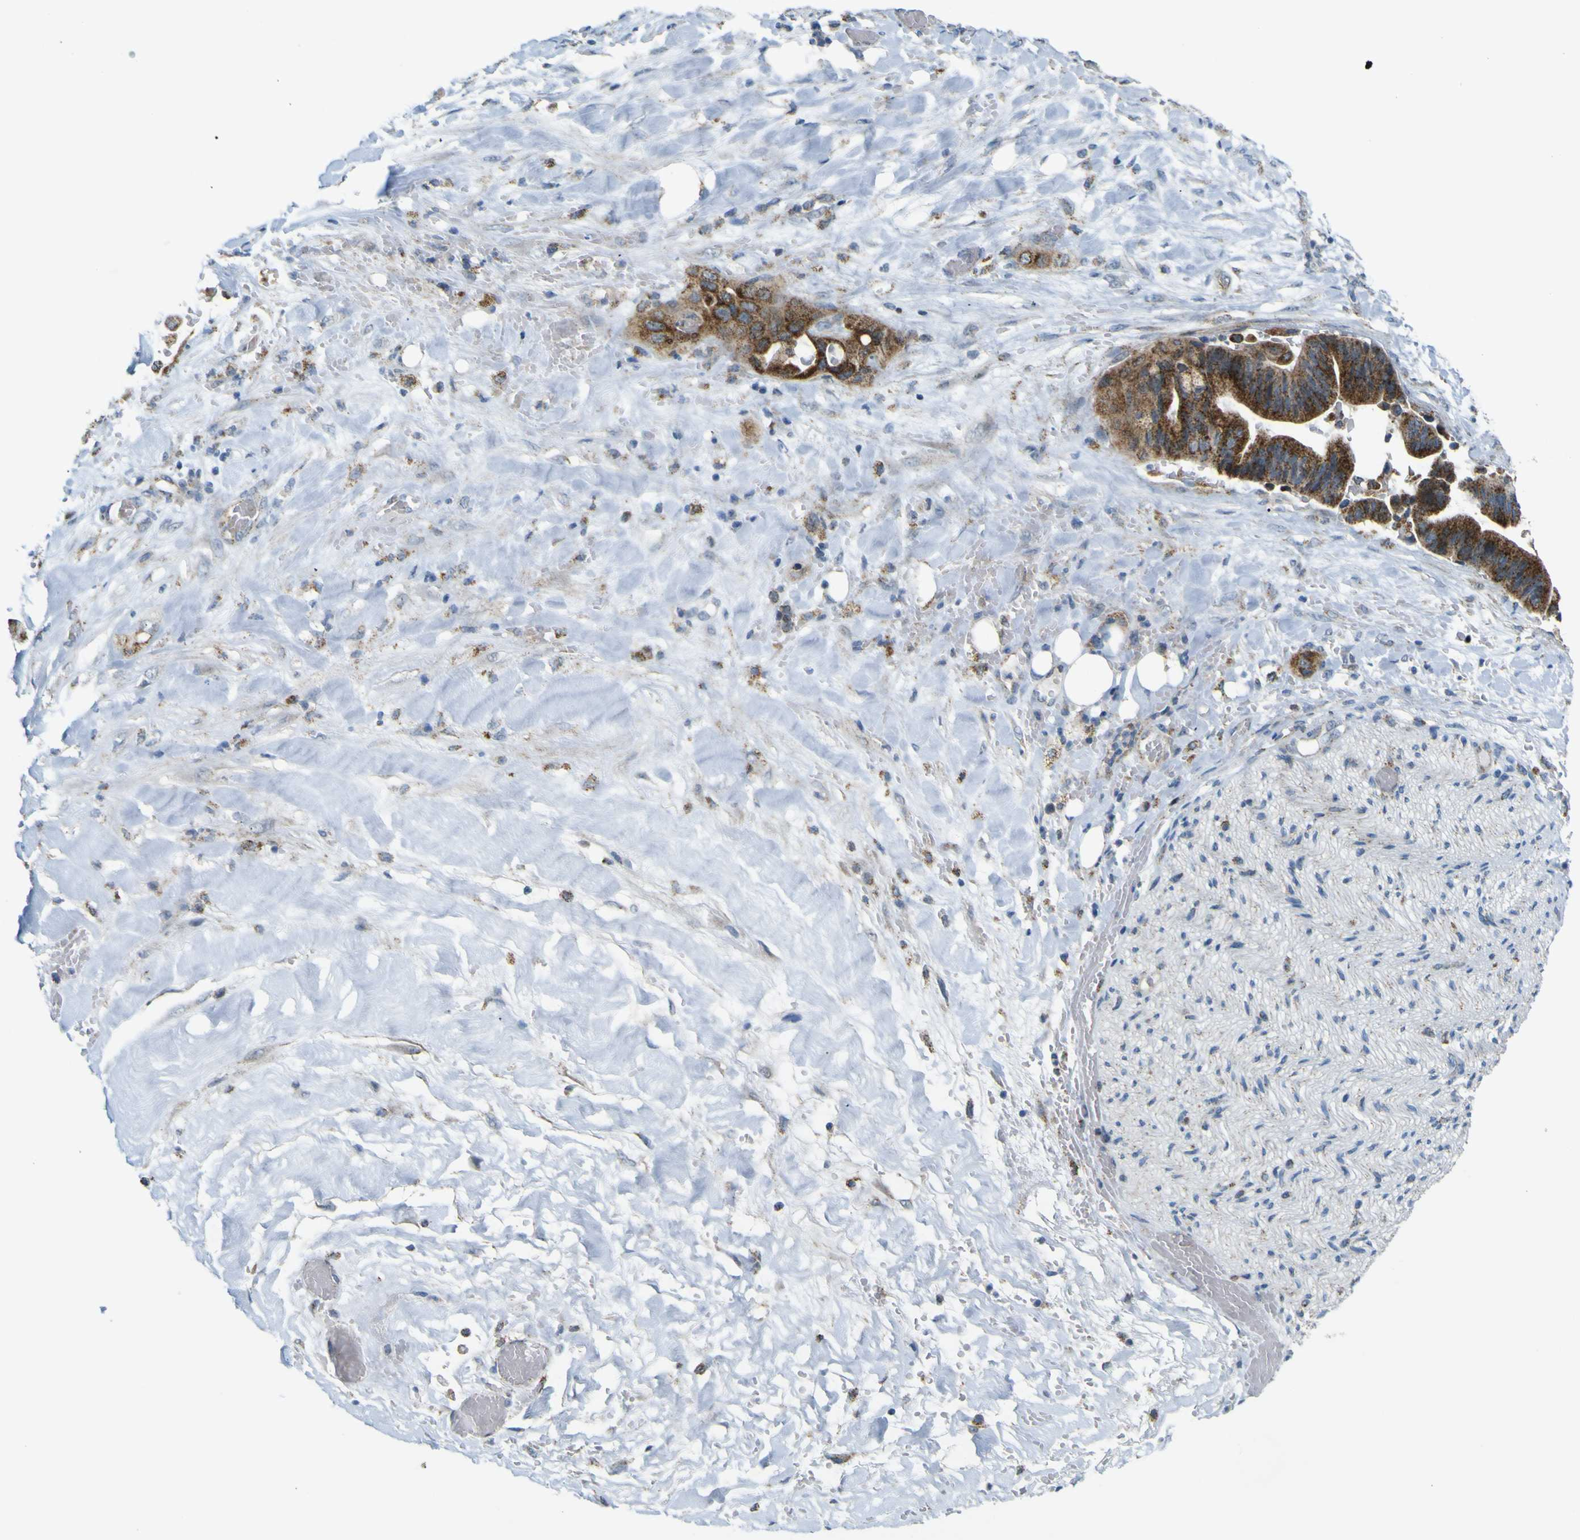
{"staining": {"intensity": "strong", "quantity": ">75%", "location": "cytoplasmic/membranous"}, "tissue": "liver cancer", "cell_type": "Tumor cells", "image_type": "cancer", "snomed": [{"axis": "morphology", "description": "Cholangiocarcinoma"}, {"axis": "topography", "description": "Liver"}], "caption": "Liver cholangiocarcinoma was stained to show a protein in brown. There is high levels of strong cytoplasmic/membranous positivity in about >75% of tumor cells.", "gene": "ACBD5", "patient": {"sex": "female", "age": 61}}